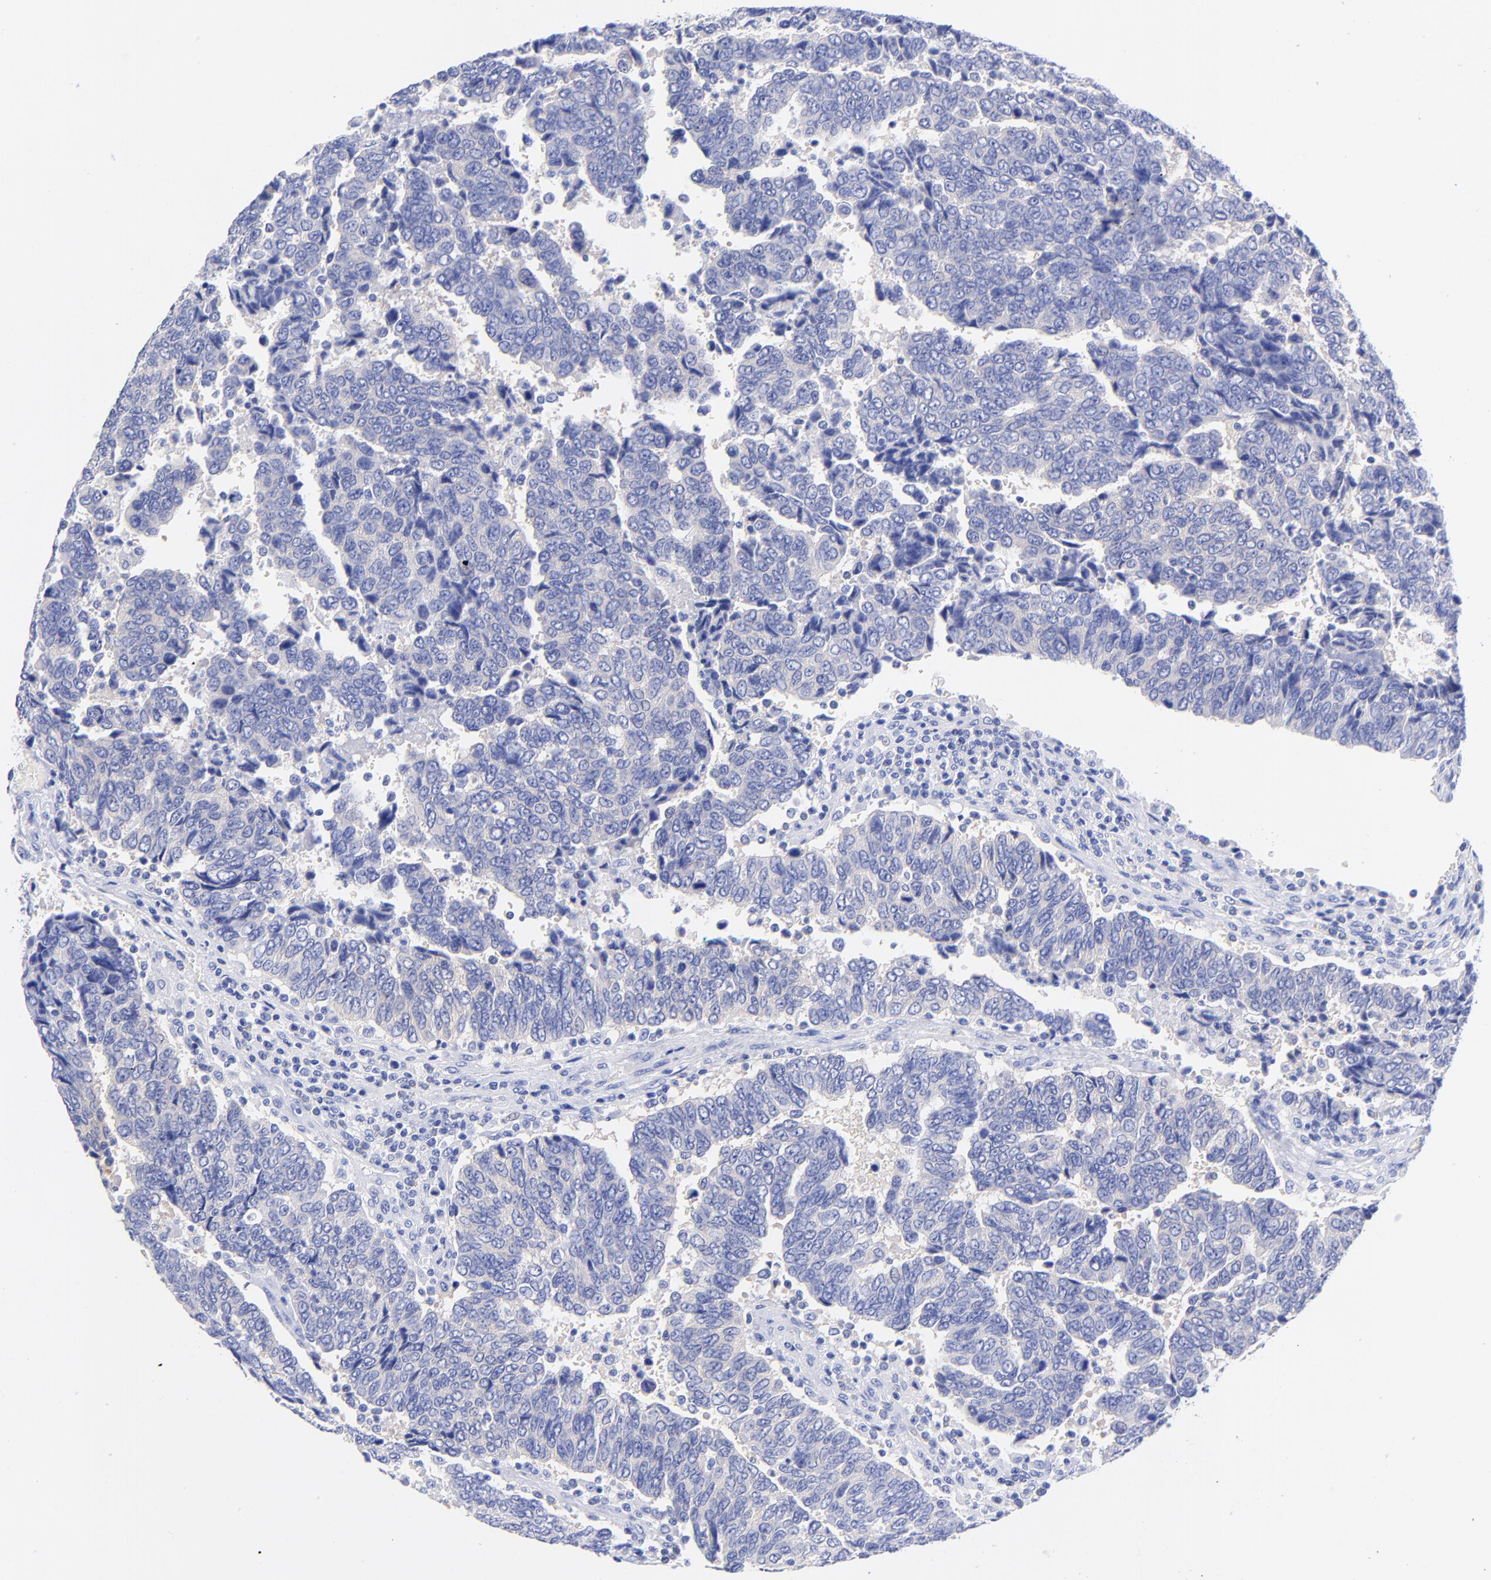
{"staining": {"intensity": "negative", "quantity": "none", "location": "none"}, "tissue": "urothelial cancer", "cell_type": "Tumor cells", "image_type": "cancer", "snomed": [{"axis": "morphology", "description": "Urothelial carcinoma, High grade"}, {"axis": "topography", "description": "Urinary bladder"}], "caption": "Urothelial cancer was stained to show a protein in brown. There is no significant positivity in tumor cells. (Immunohistochemistry (ihc), brightfield microscopy, high magnification).", "gene": "GPHN", "patient": {"sex": "male", "age": 86}}